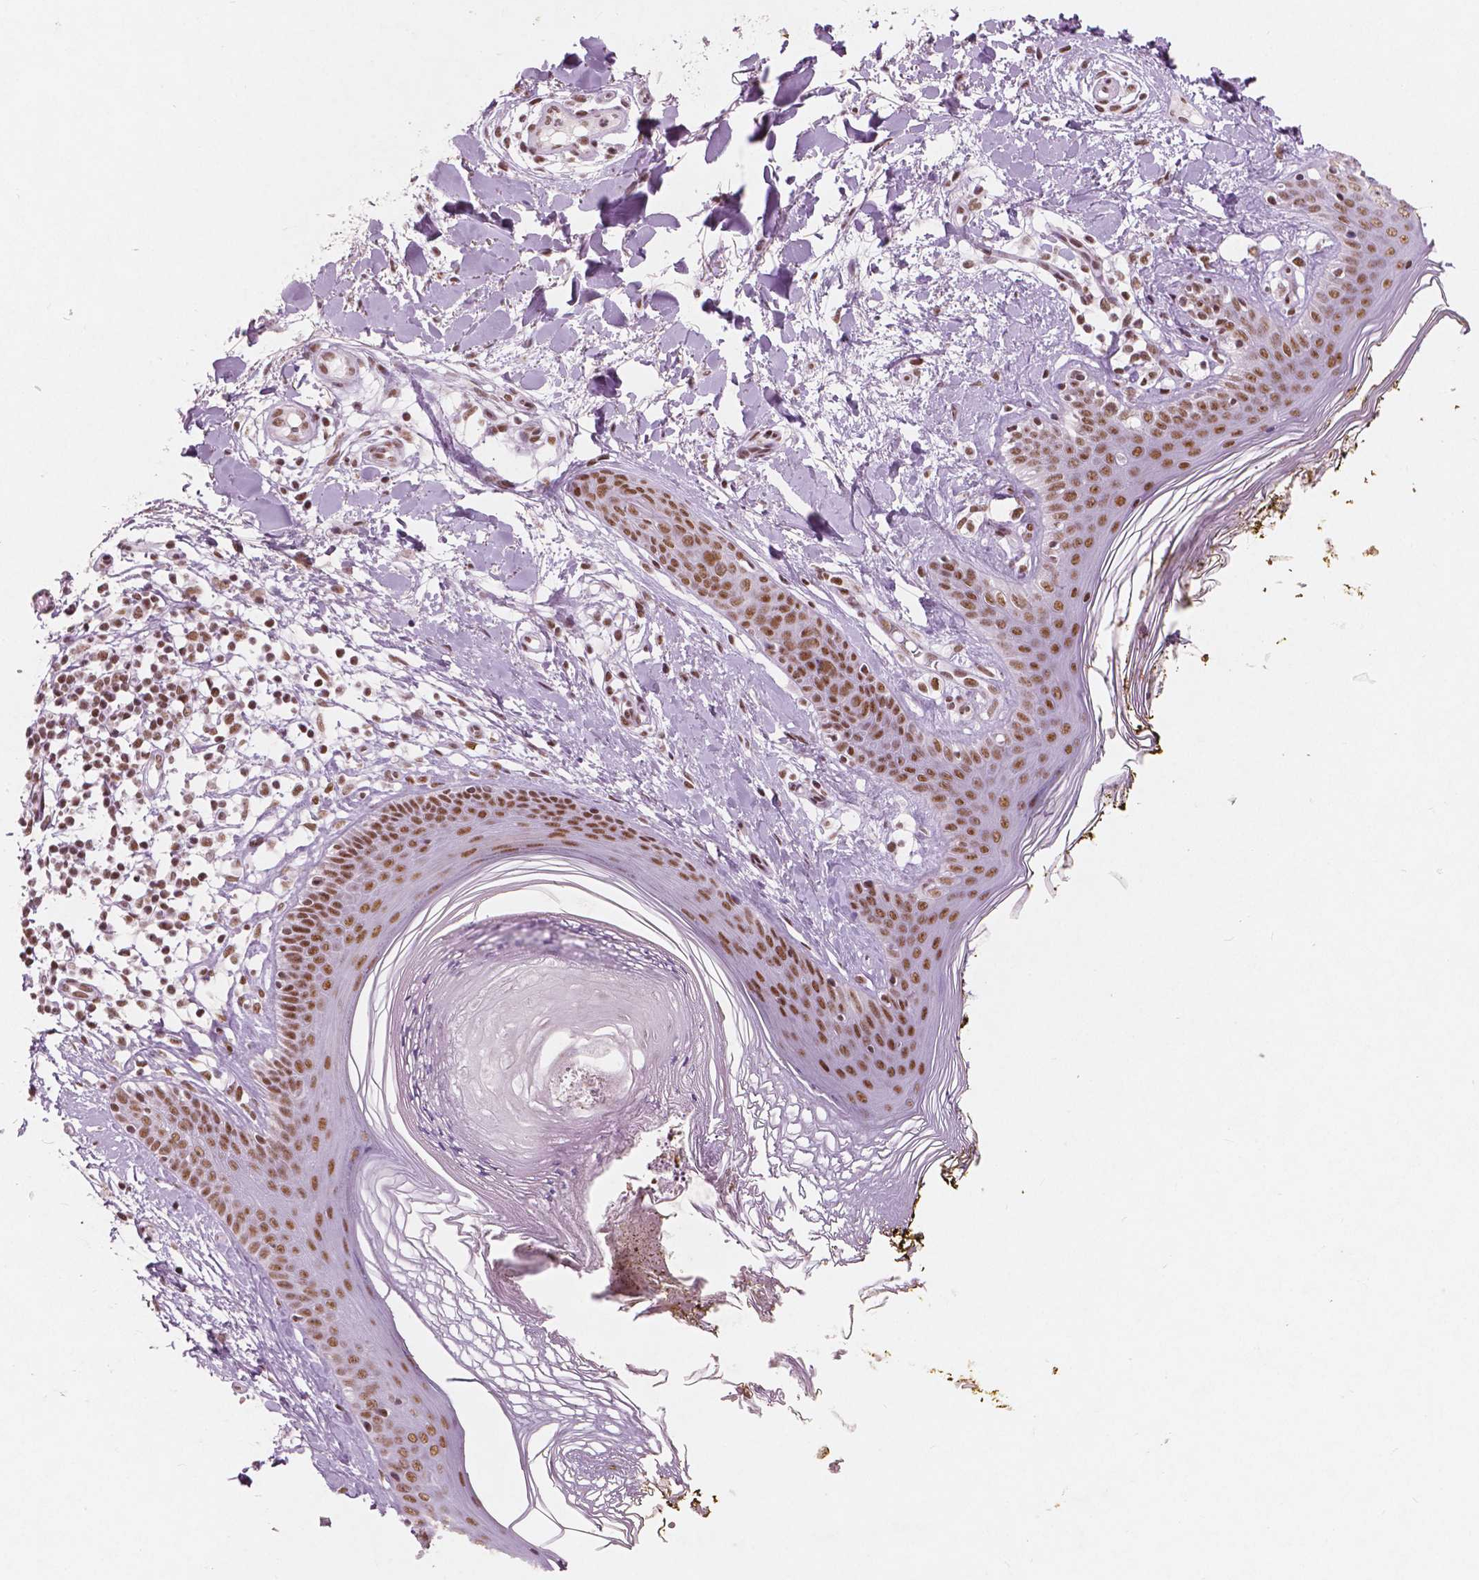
{"staining": {"intensity": "moderate", "quantity": ">75%", "location": "nuclear"}, "tissue": "skin", "cell_type": "Fibroblasts", "image_type": "normal", "snomed": [{"axis": "morphology", "description": "Normal tissue, NOS"}, {"axis": "topography", "description": "Skin"}], "caption": "A brown stain labels moderate nuclear positivity of a protein in fibroblasts of benign skin. (DAB = brown stain, brightfield microscopy at high magnification).", "gene": "BRD4", "patient": {"sex": "female", "age": 34}}